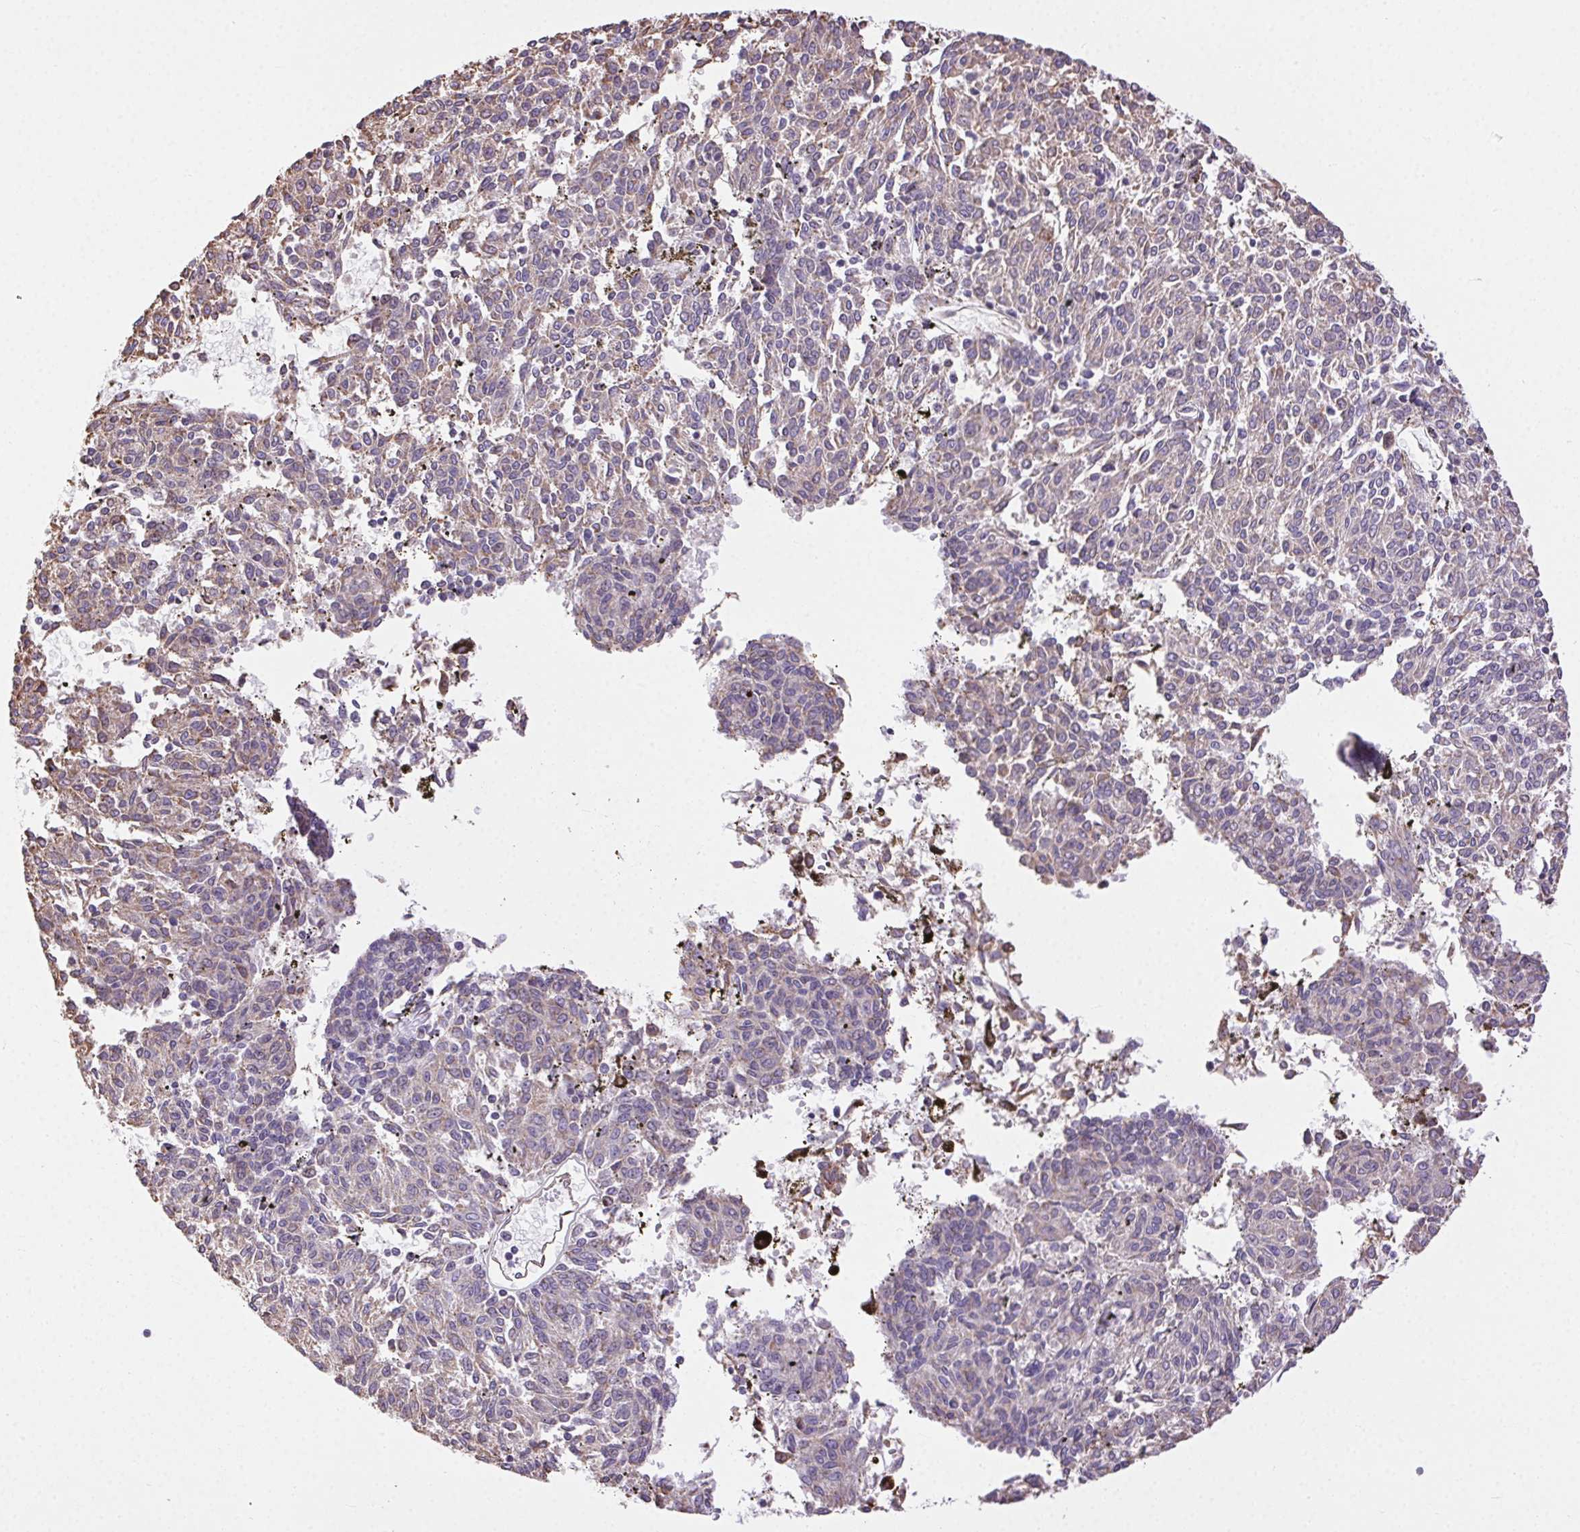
{"staining": {"intensity": "negative", "quantity": "none", "location": "none"}, "tissue": "melanoma", "cell_type": "Tumor cells", "image_type": "cancer", "snomed": [{"axis": "morphology", "description": "Malignant melanoma, NOS"}, {"axis": "topography", "description": "Skin"}], "caption": "Human melanoma stained for a protein using immunohistochemistry displays no expression in tumor cells.", "gene": "SNX31", "patient": {"sex": "female", "age": 72}}